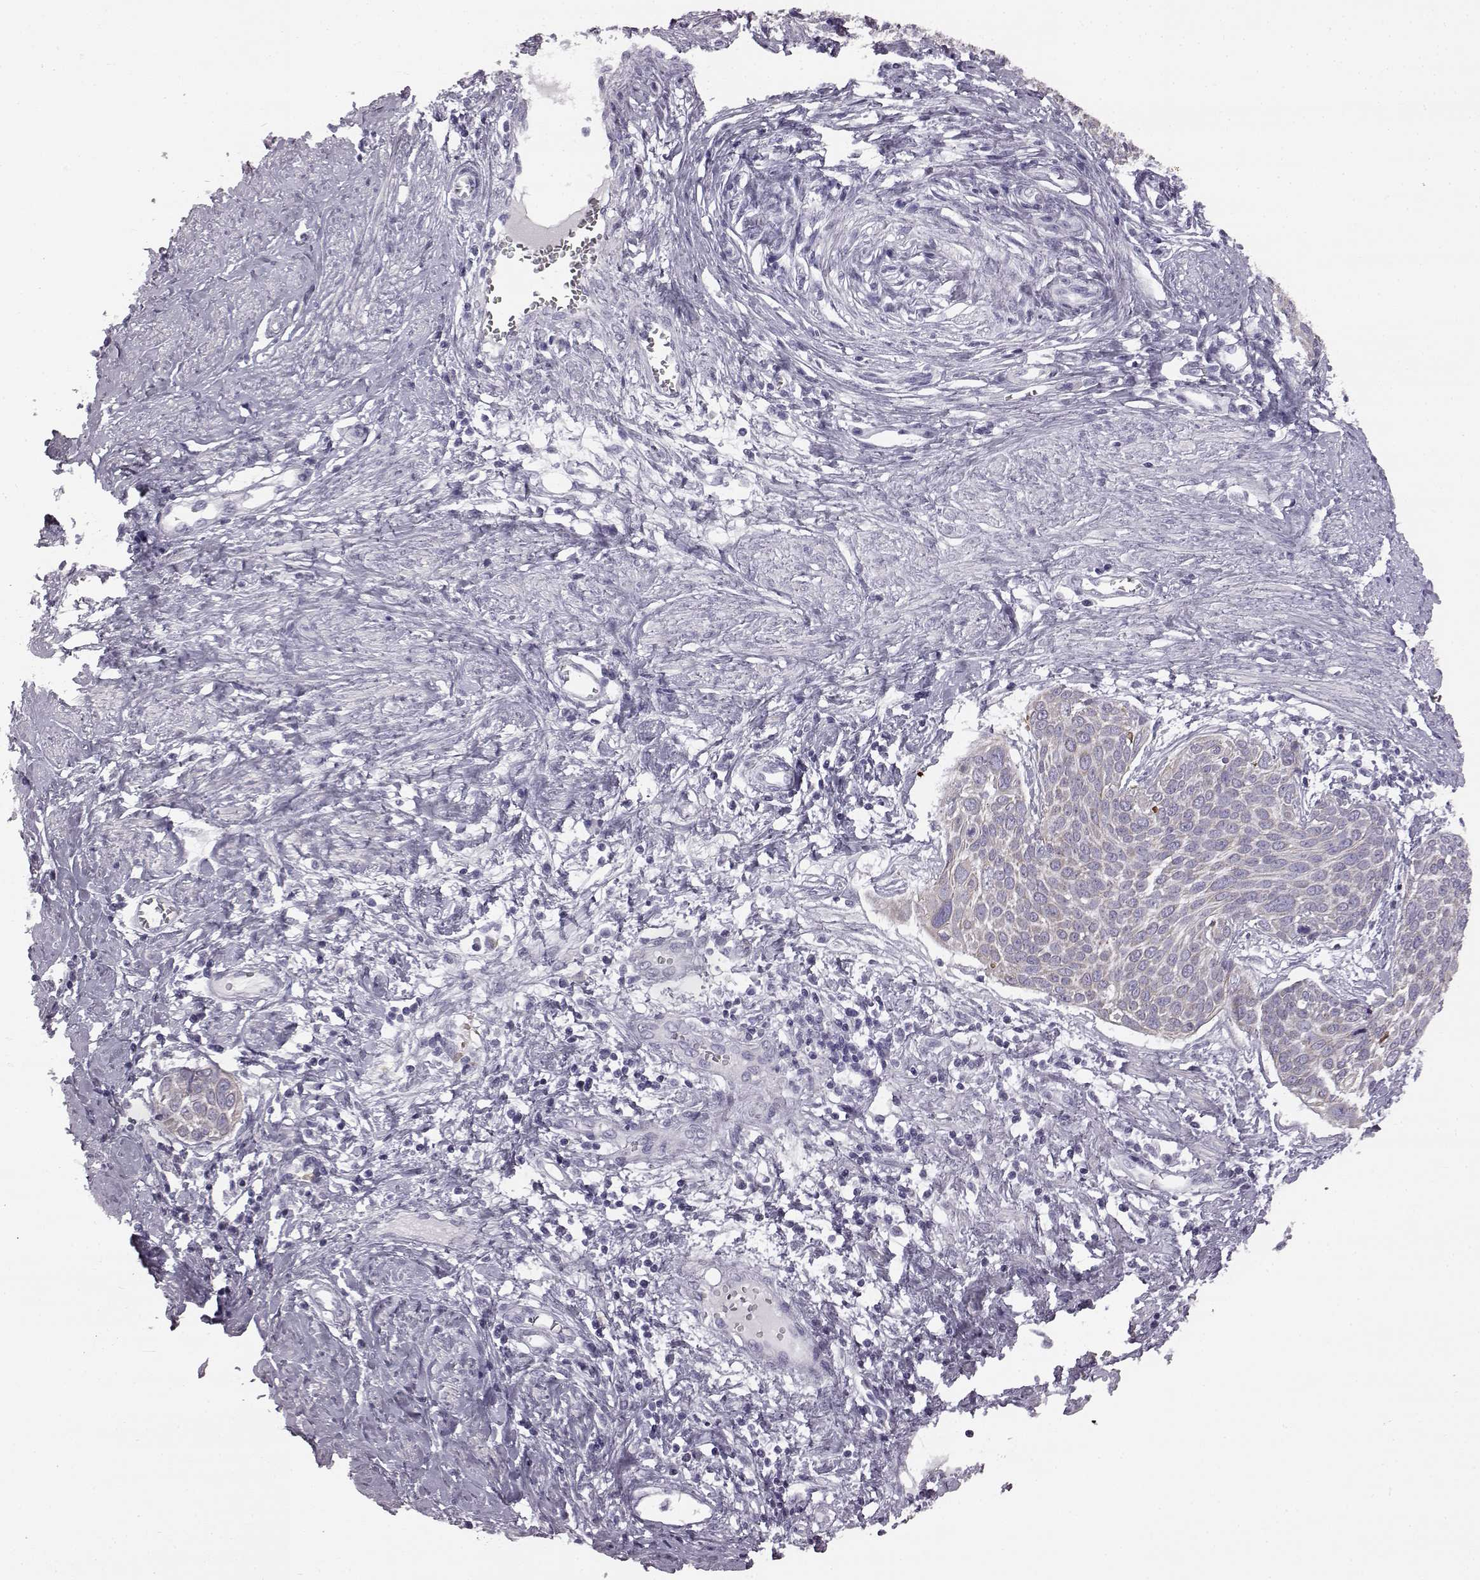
{"staining": {"intensity": "weak", "quantity": "<25%", "location": "cytoplasmic/membranous"}, "tissue": "cervical cancer", "cell_type": "Tumor cells", "image_type": "cancer", "snomed": [{"axis": "morphology", "description": "Squamous cell carcinoma, NOS"}, {"axis": "topography", "description": "Cervix"}], "caption": "Immunohistochemical staining of human cervical cancer (squamous cell carcinoma) reveals no significant expression in tumor cells.", "gene": "ODAD4", "patient": {"sex": "female", "age": 39}}